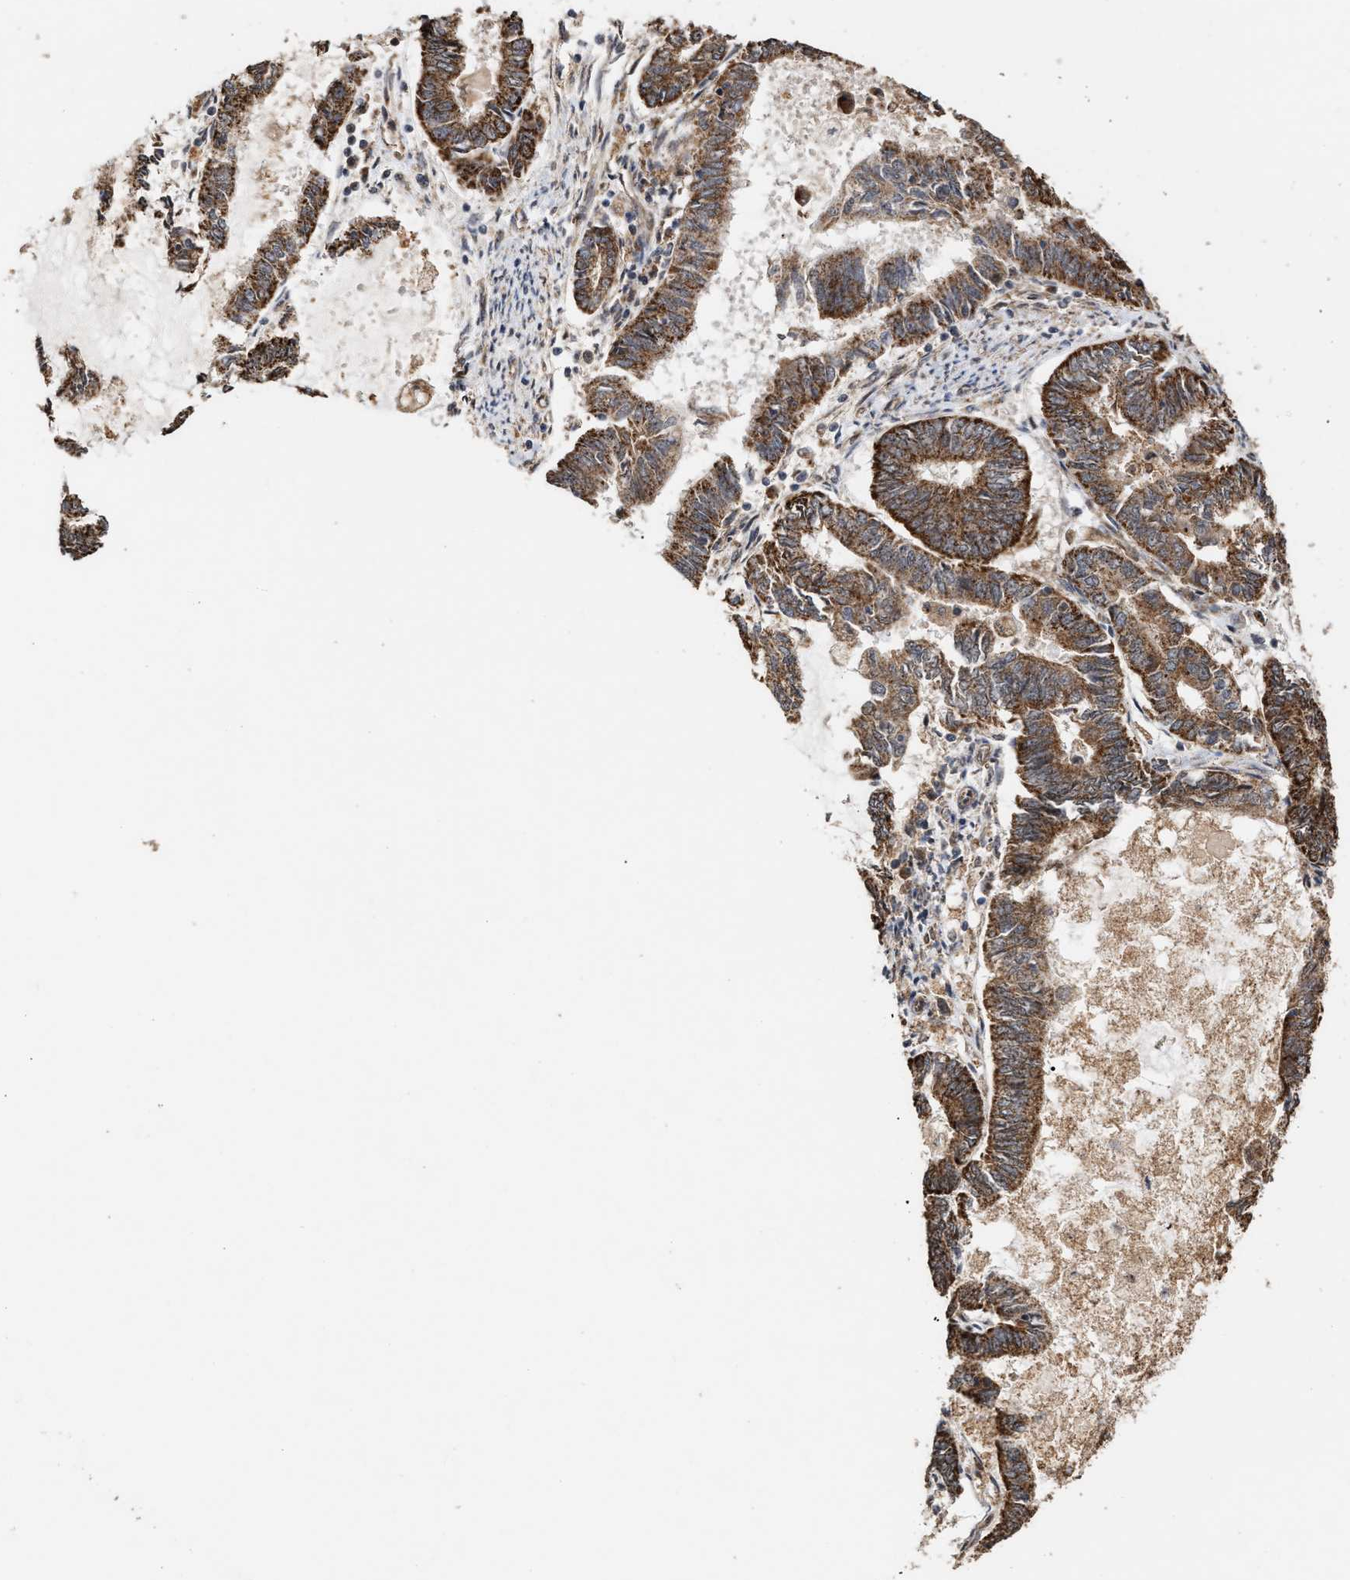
{"staining": {"intensity": "strong", "quantity": ">75%", "location": "cytoplasmic/membranous"}, "tissue": "endometrial cancer", "cell_type": "Tumor cells", "image_type": "cancer", "snomed": [{"axis": "morphology", "description": "Adenocarcinoma, NOS"}, {"axis": "topography", "description": "Endometrium"}], "caption": "About >75% of tumor cells in endometrial adenocarcinoma exhibit strong cytoplasmic/membranous protein positivity as visualized by brown immunohistochemical staining.", "gene": "EXOSC2", "patient": {"sex": "female", "age": 86}}